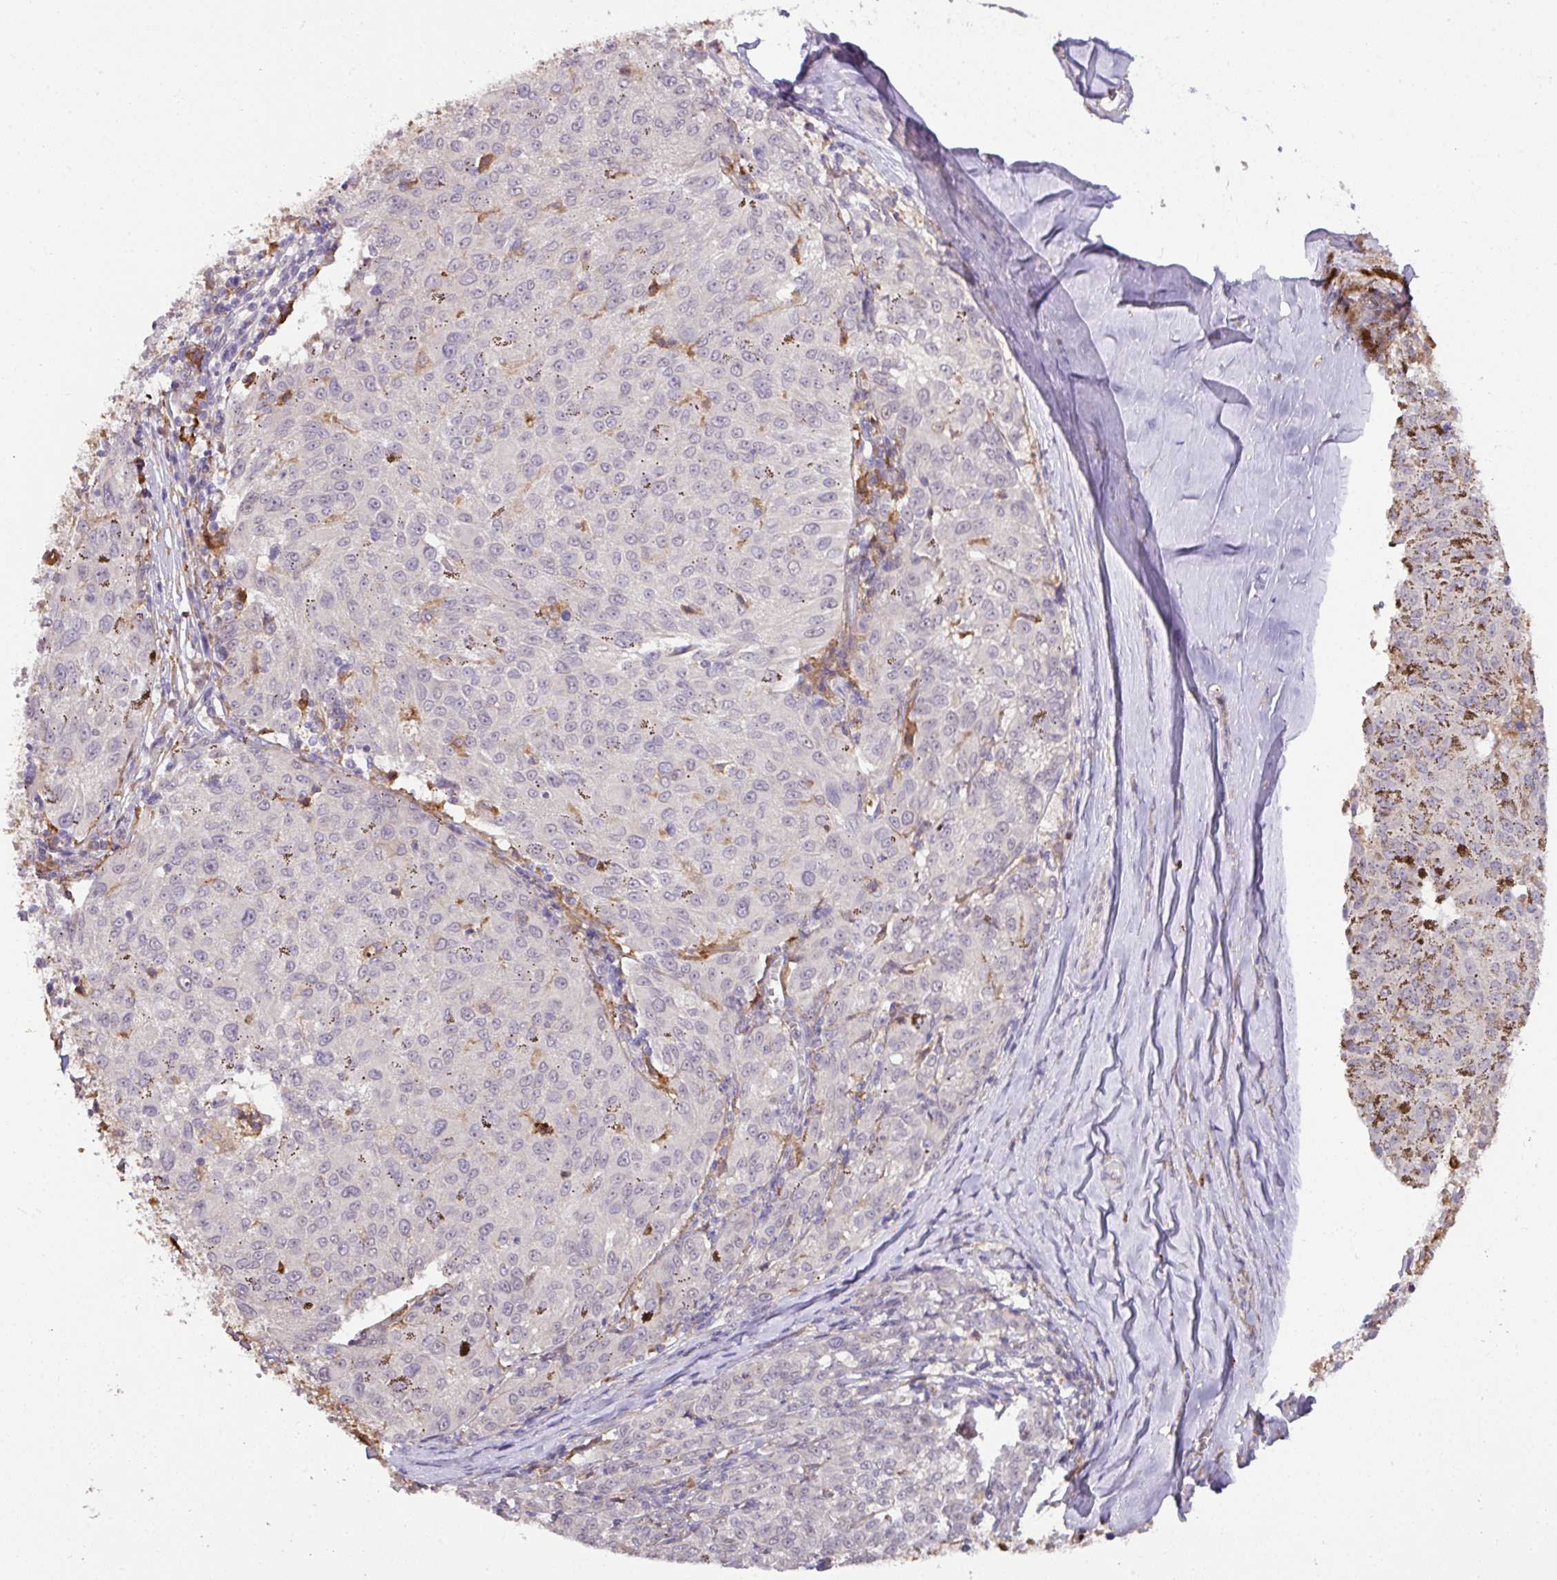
{"staining": {"intensity": "negative", "quantity": "none", "location": "none"}, "tissue": "melanoma", "cell_type": "Tumor cells", "image_type": "cancer", "snomed": [{"axis": "morphology", "description": "Malignant melanoma, NOS"}, {"axis": "topography", "description": "Skin"}], "caption": "IHC histopathology image of human malignant melanoma stained for a protein (brown), which reveals no expression in tumor cells.", "gene": "GCNT7", "patient": {"sex": "female", "age": 72}}